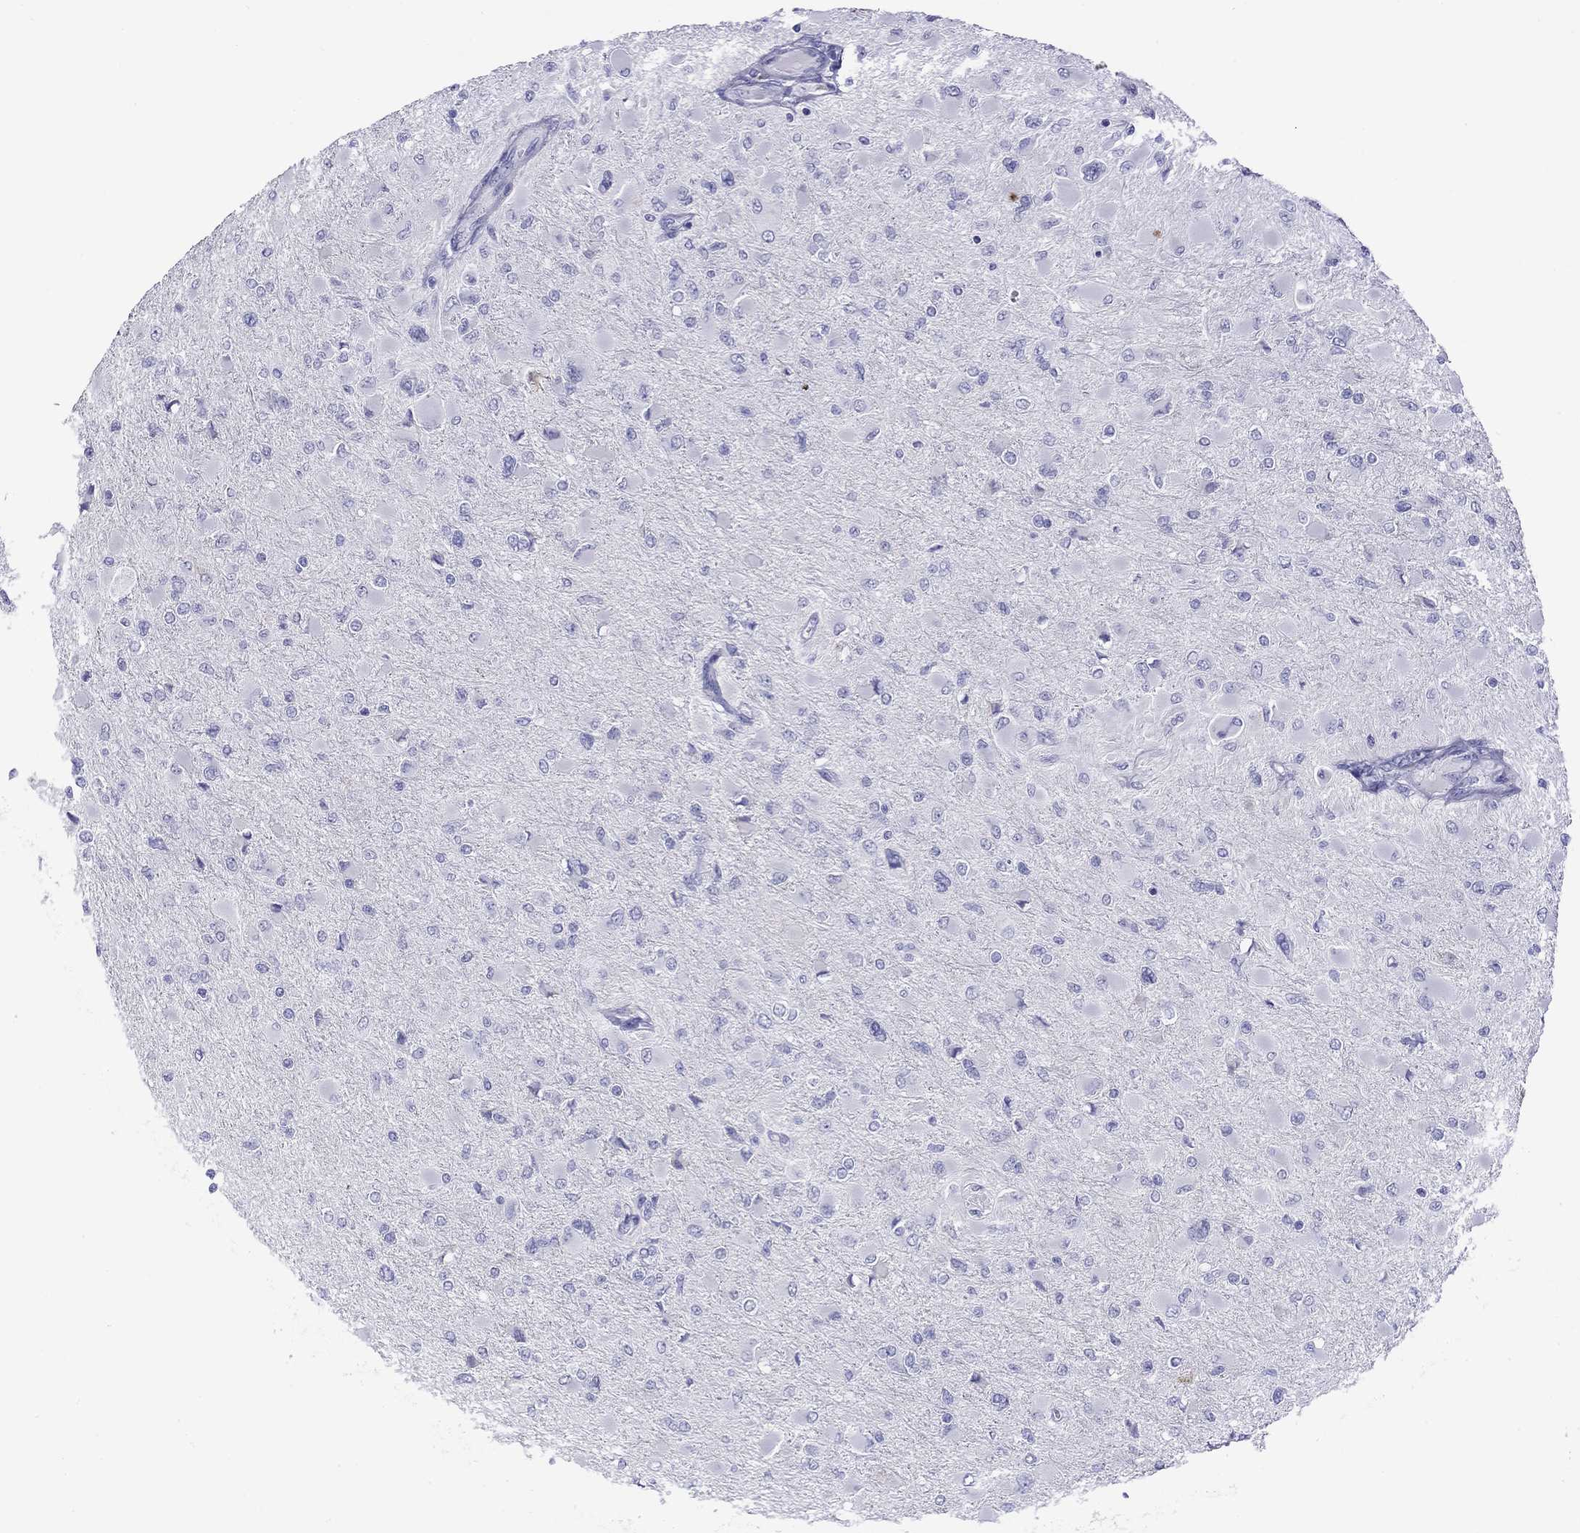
{"staining": {"intensity": "negative", "quantity": "none", "location": "none"}, "tissue": "glioma", "cell_type": "Tumor cells", "image_type": "cancer", "snomed": [{"axis": "morphology", "description": "Glioma, malignant, High grade"}, {"axis": "topography", "description": "Cerebral cortex"}], "caption": "The IHC image has no significant positivity in tumor cells of glioma tissue.", "gene": "SLC30A8", "patient": {"sex": "female", "age": 36}}